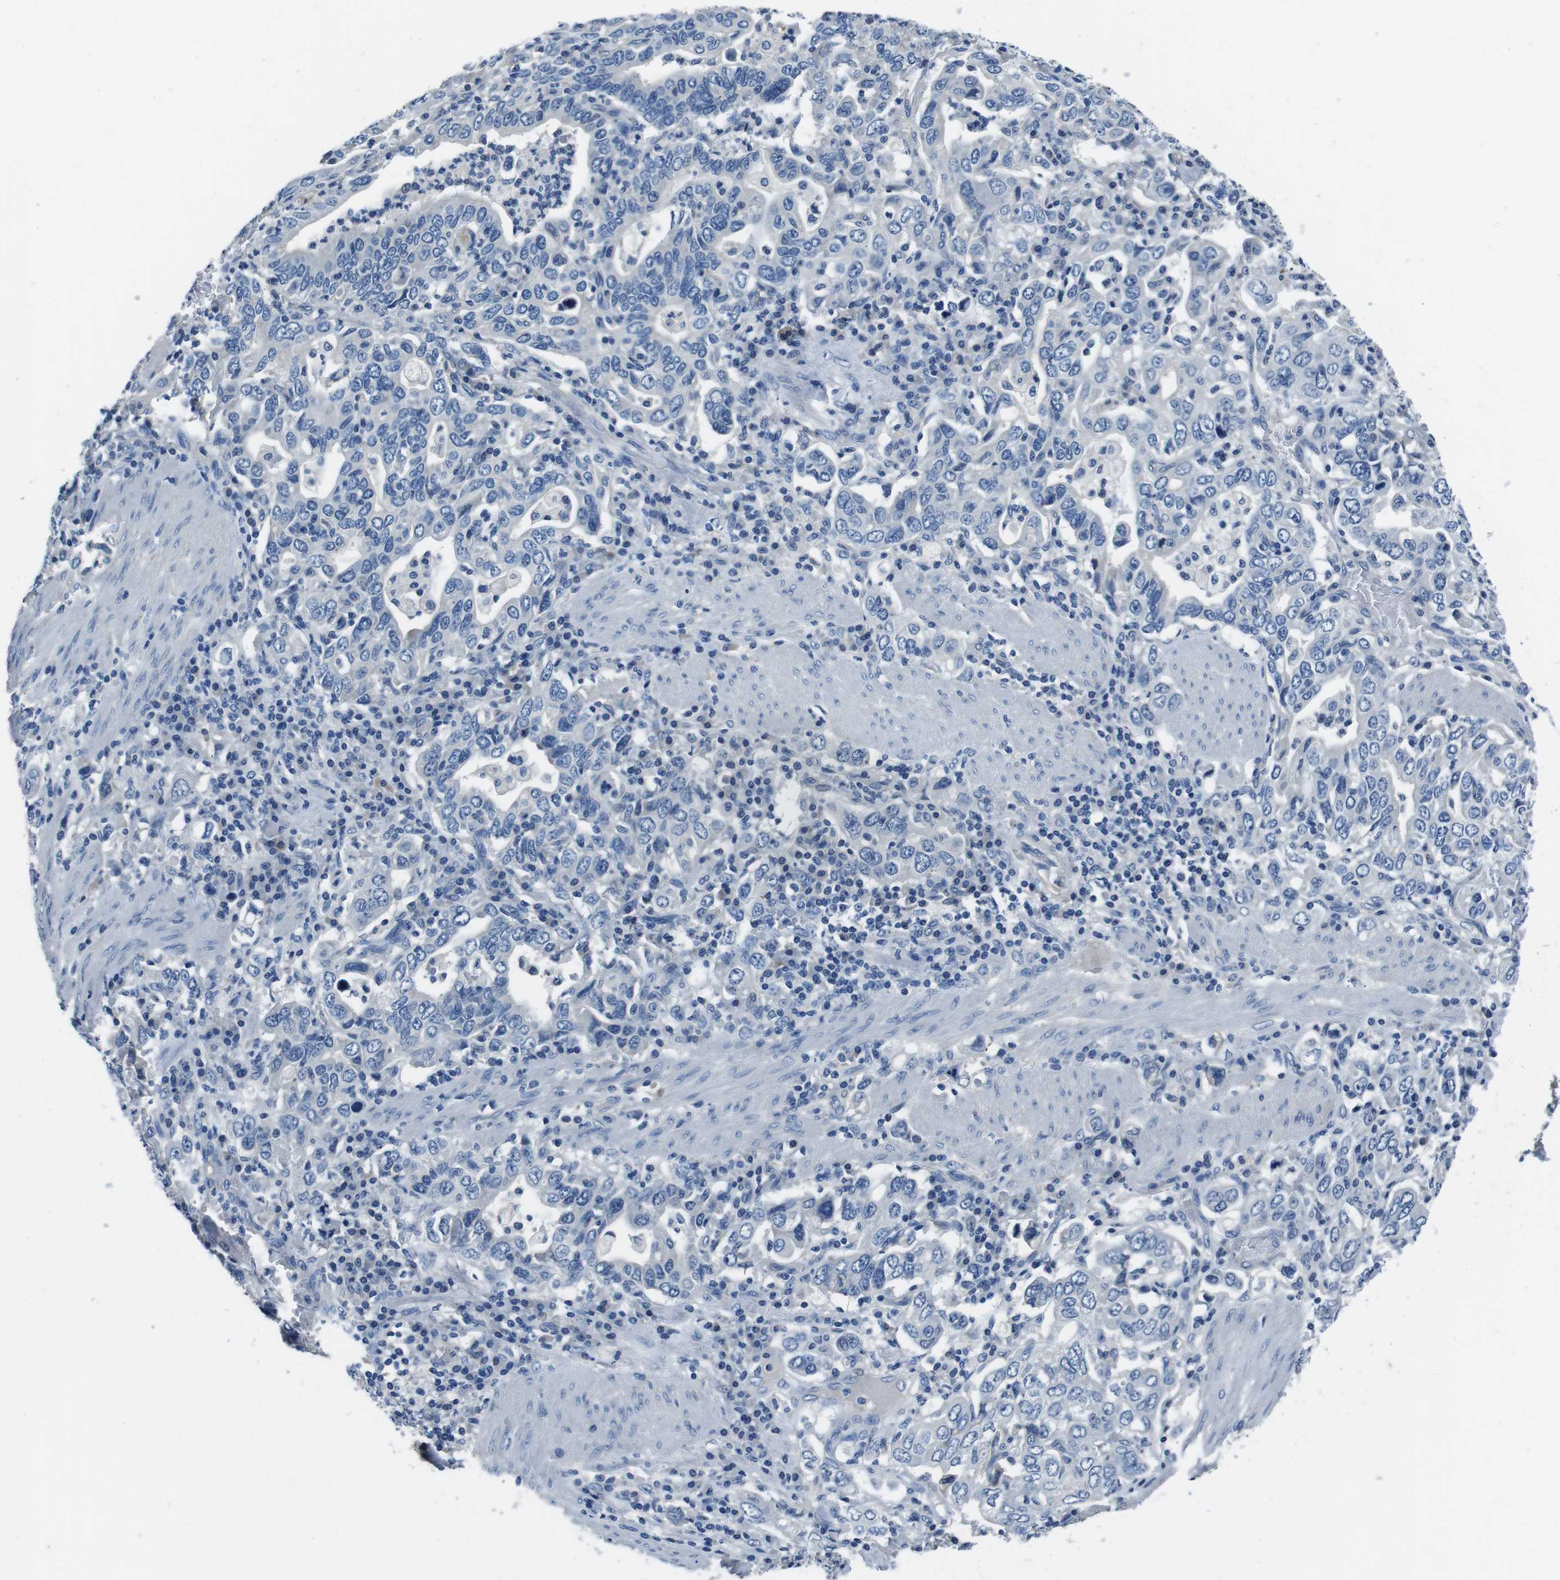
{"staining": {"intensity": "negative", "quantity": "none", "location": "none"}, "tissue": "stomach cancer", "cell_type": "Tumor cells", "image_type": "cancer", "snomed": [{"axis": "morphology", "description": "Adenocarcinoma, NOS"}, {"axis": "topography", "description": "Stomach, upper"}], "caption": "This histopathology image is of stomach cancer (adenocarcinoma) stained with immunohistochemistry (IHC) to label a protein in brown with the nuclei are counter-stained blue. There is no positivity in tumor cells.", "gene": "CASQ1", "patient": {"sex": "male", "age": 62}}